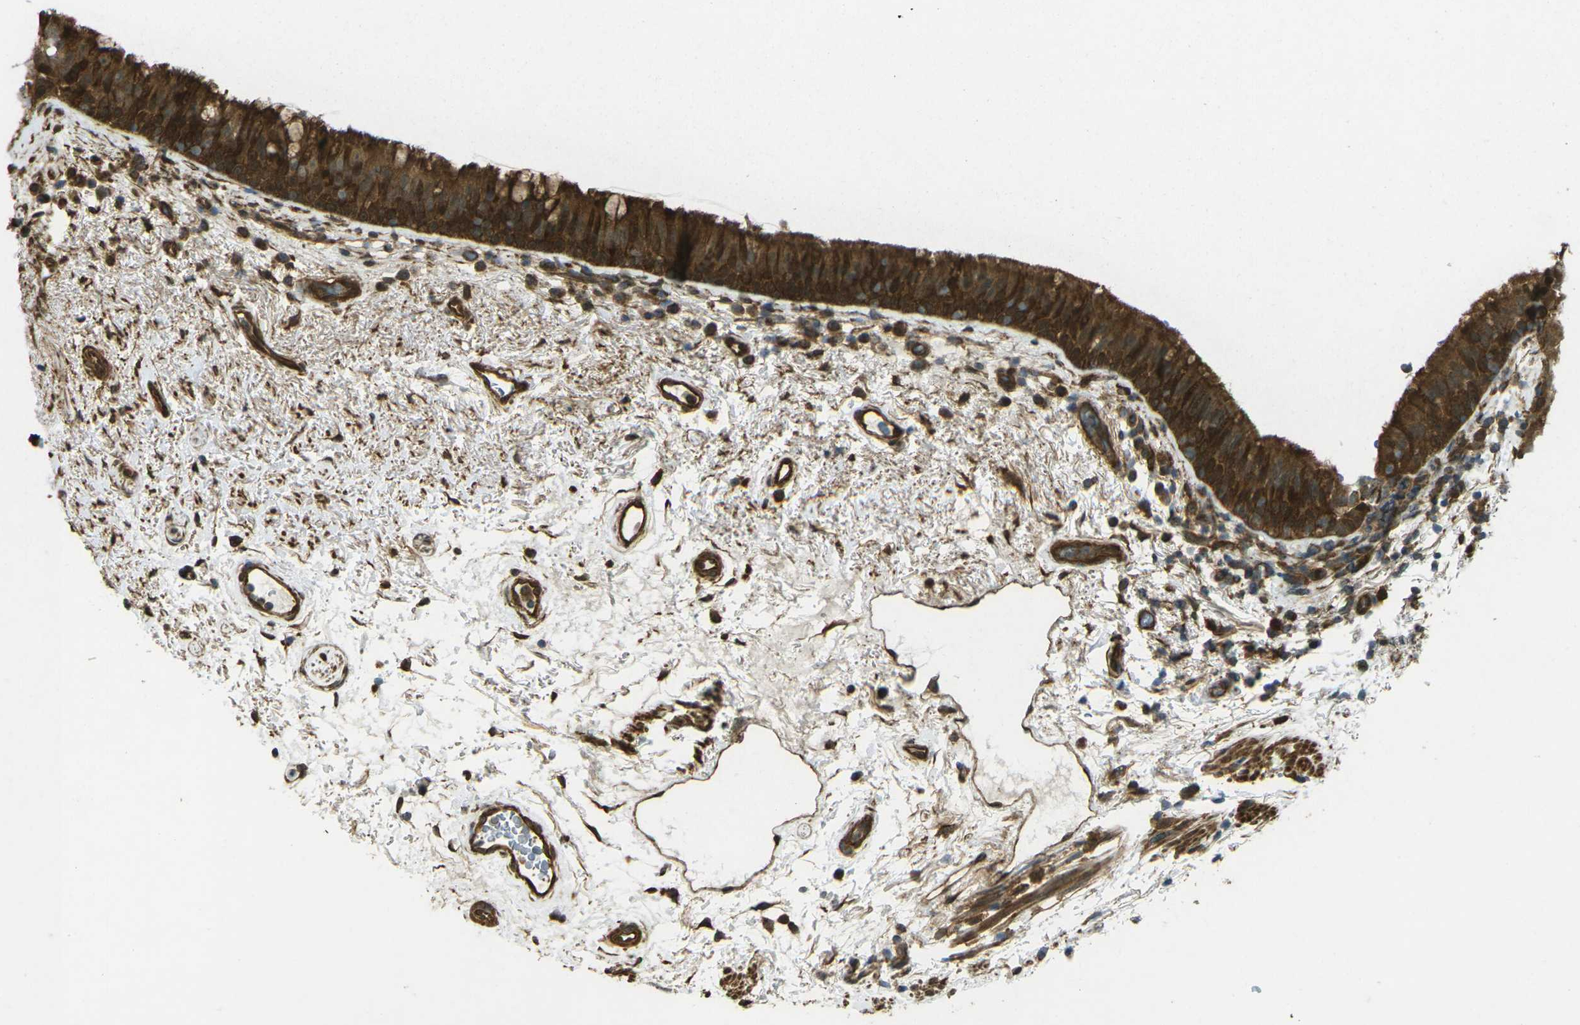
{"staining": {"intensity": "strong", "quantity": ">75%", "location": "cytoplasmic/membranous"}, "tissue": "bronchus", "cell_type": "Respiratory epithelial cells", "image_type": "normal", "snomed": [{"axis": "morphology", "description": "Normal tissue, NOS"}, {"axis": "morphology", "description": "Inflammation, NOS"}, {"axis": "topography", "description": "Cartilage tissue"}, {"axis": "topography", "description": "Bronchus"}], "caption": "Immunohistochemical staining of unremarkable human bronchus reveals strong cytoplasmic/membranous protein positivity in approximately >75% of respiratory epithelial cells. (DAB (3,3'-diaminobenzidine) IHC, brown staining for protein, blue staining for nuclei).", "gene": "CHMP3", "patient": {"sex": "male", "age": 77}}